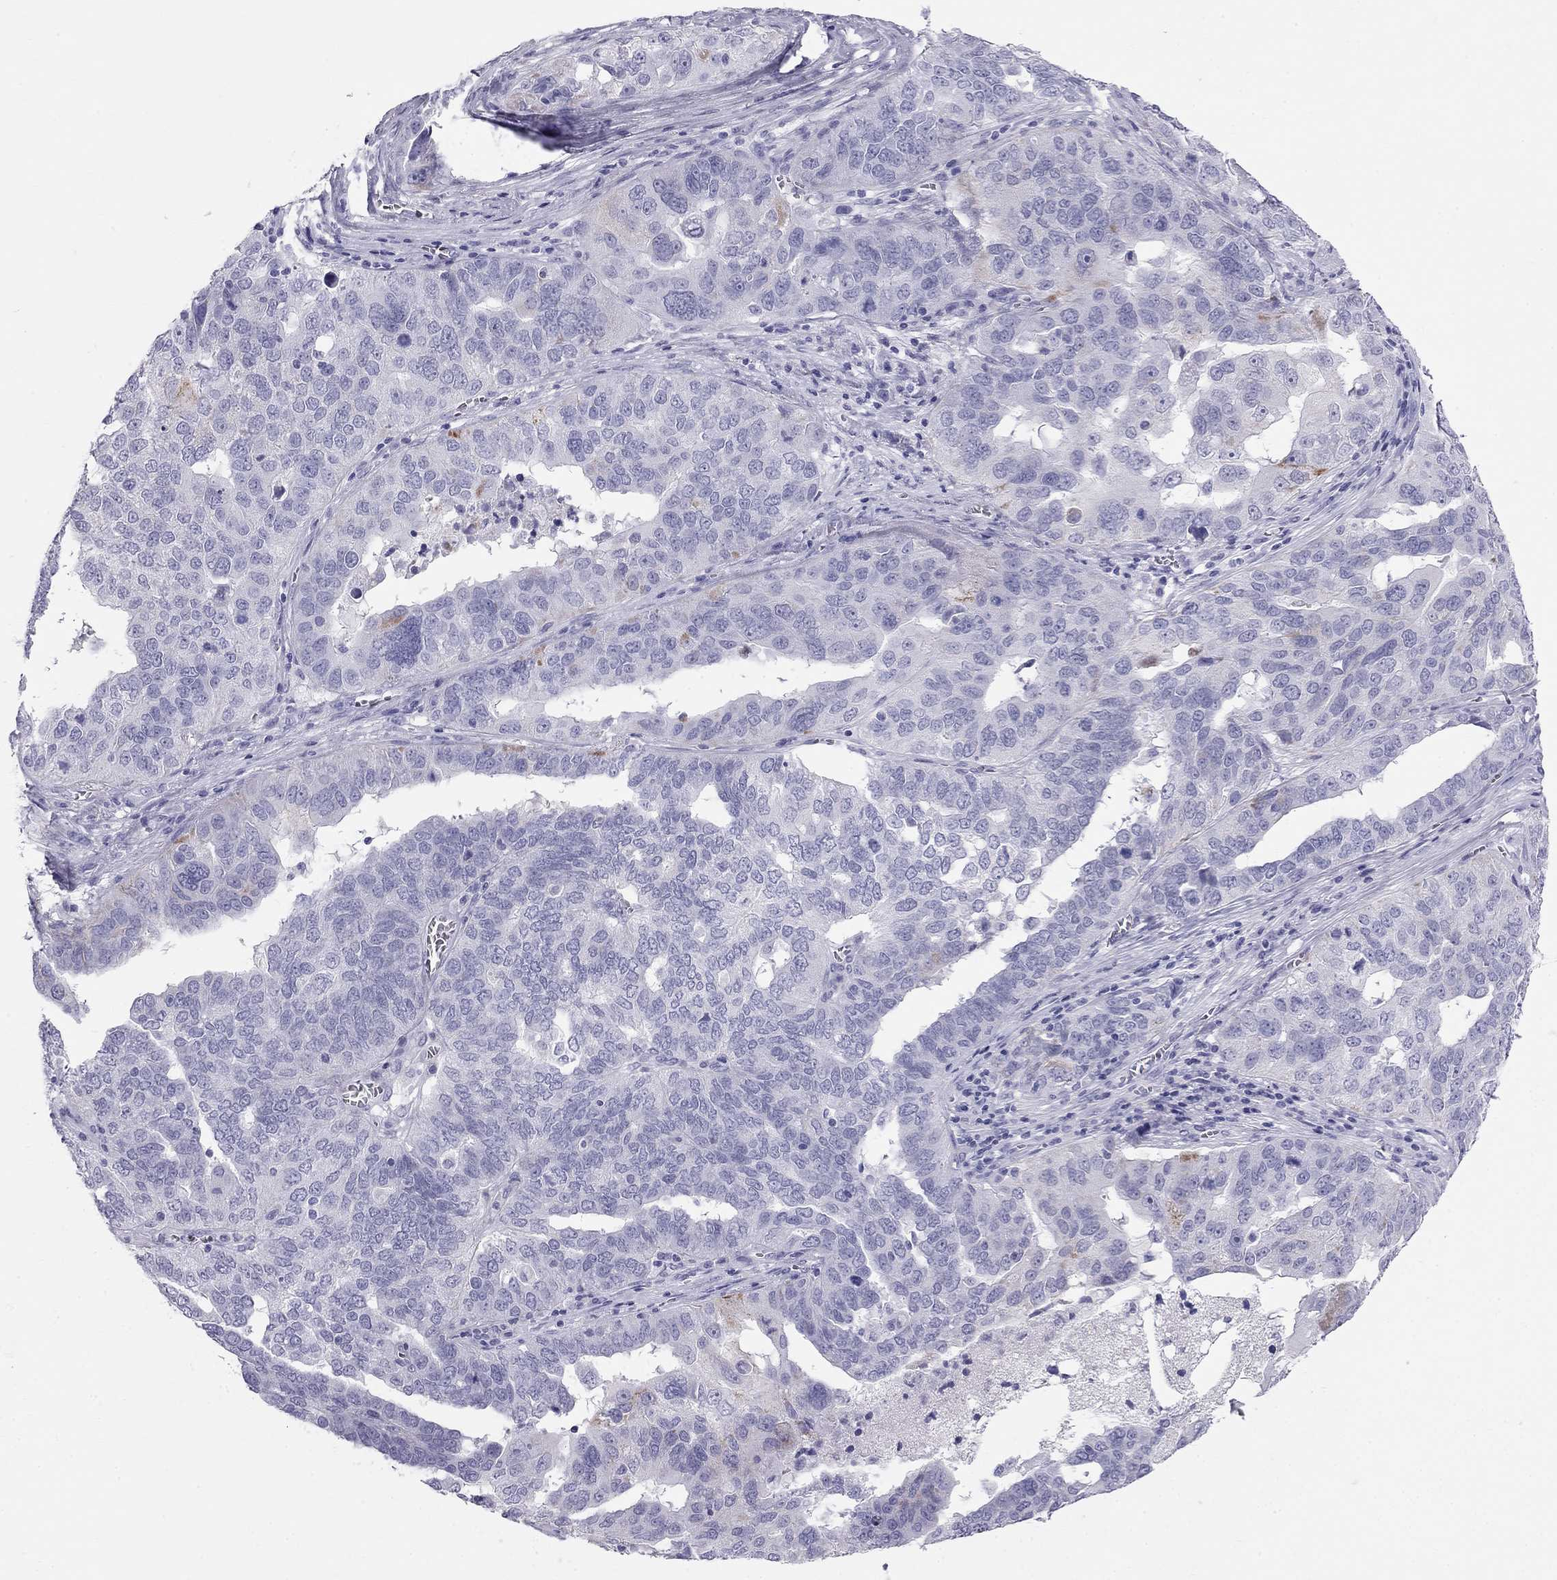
{"staining": {"intensity": "negative", "quantity": "none", "location": "none"}, "tissue": "ovarian cancer", "cell_type": "Tumor cells", "image_type": "cancer", "snomed": [{"axis": "morphology", "description": "Carcinoma, endometroid"}, {"axis": "topography", "description": "Soft tissue"}, {"axis": "topography", "description": "Ovary"}], "caption": "Immunohistochemical staining of endometroid carcinoma (ovarian) exhibits no significant staining in tumor cells.", "gene": "TRPM3", "patient": {"sex": "female", "age": 52}}